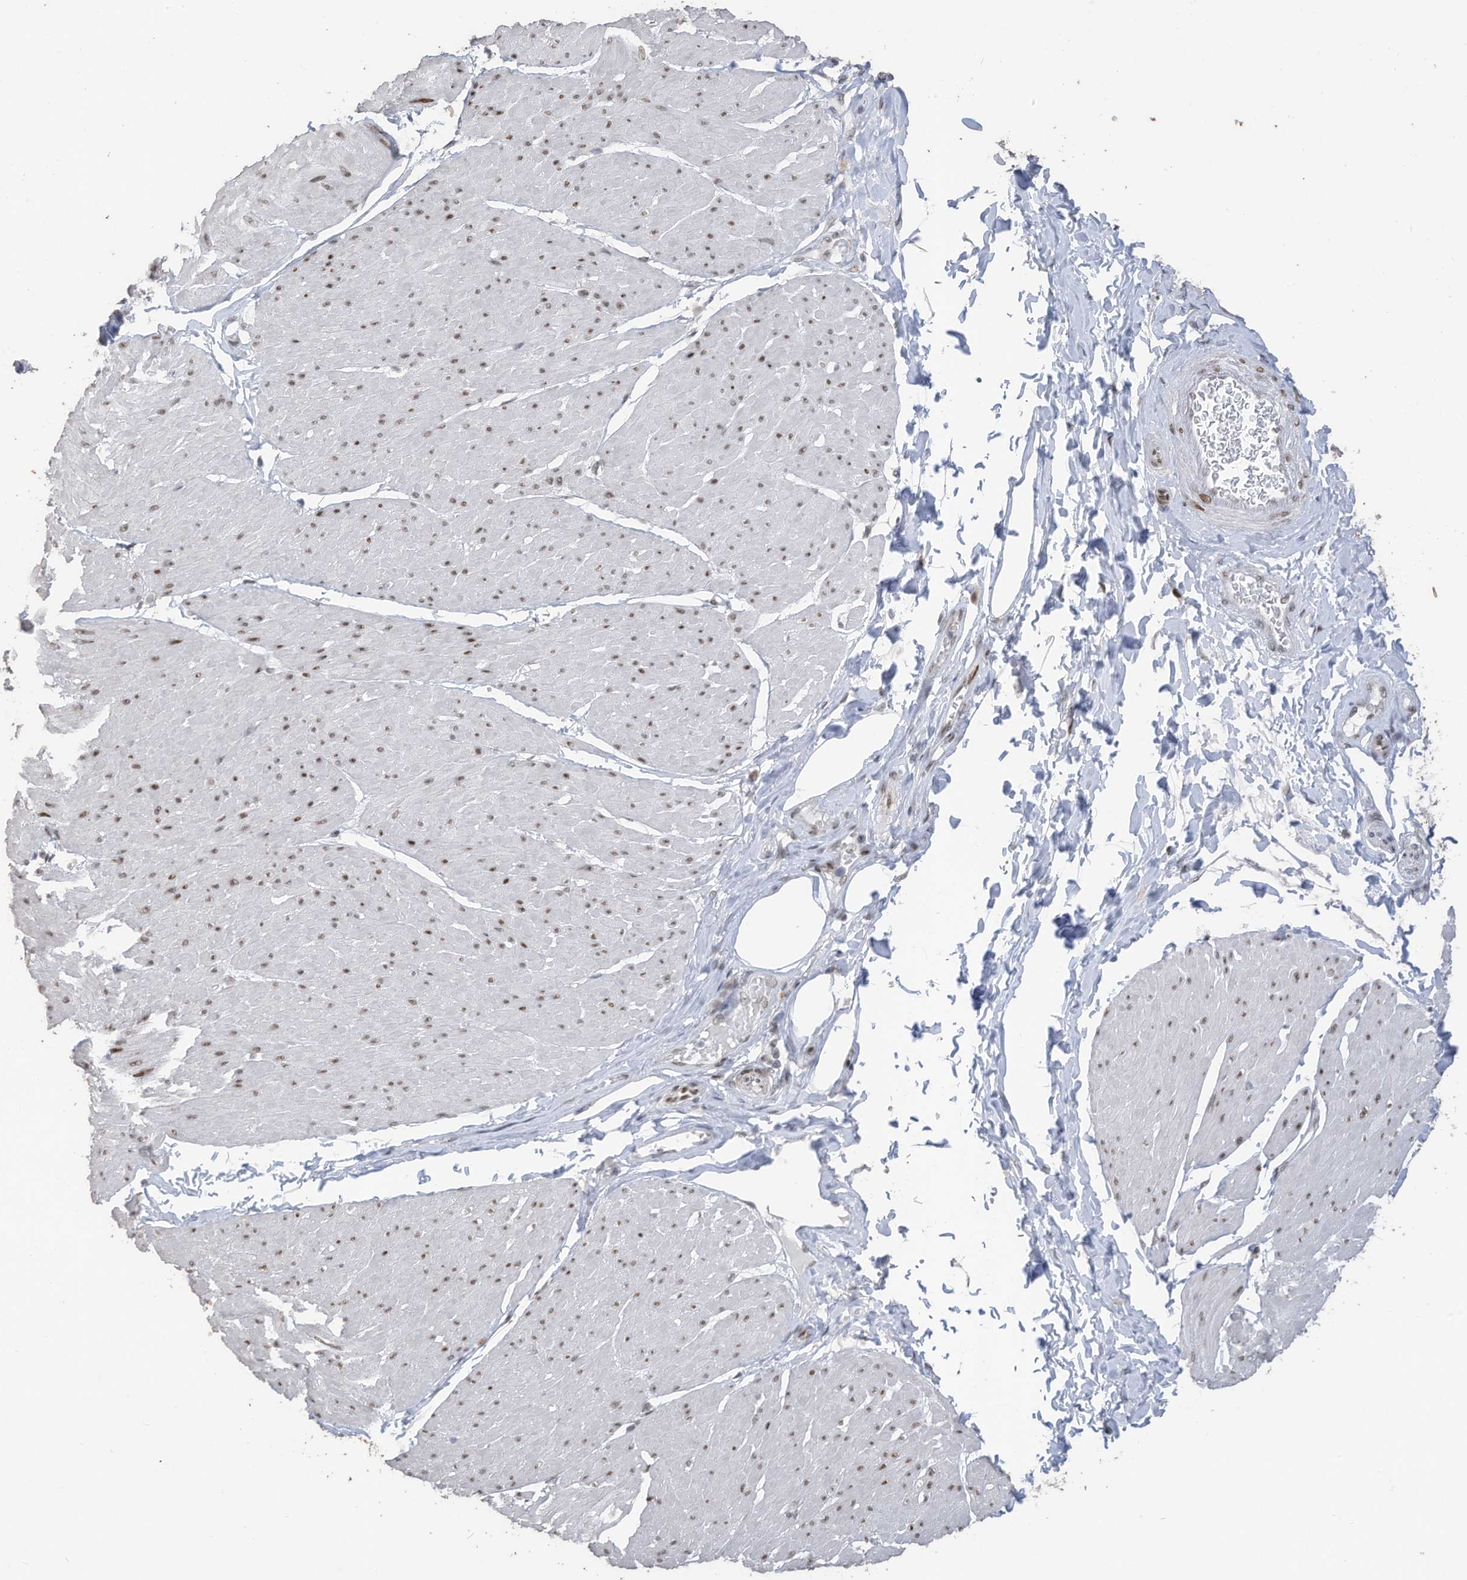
{"staining": {"intensity": "moderate", "quantity": ">75%", "location": "nuclear"}, "tissue": "smooth muscle", "cell_type": "Smooth muscle cells", "image_type": "normal", "snomed": [{"axis": "morphology", "description": "Urothelial carcinoma, High grade"}, {"axis": "topography", "description": "Urinary bladder"}], "caption": "DAB (3,3'-diaminobenzidine) immunohistochemical staining of benign human smooth muscle demonstrates moderate nuclear protein staining in about >75% of smooth muscle cells.", "gene": "RABL3", "patient": {"sex": "male", "age": 46}}